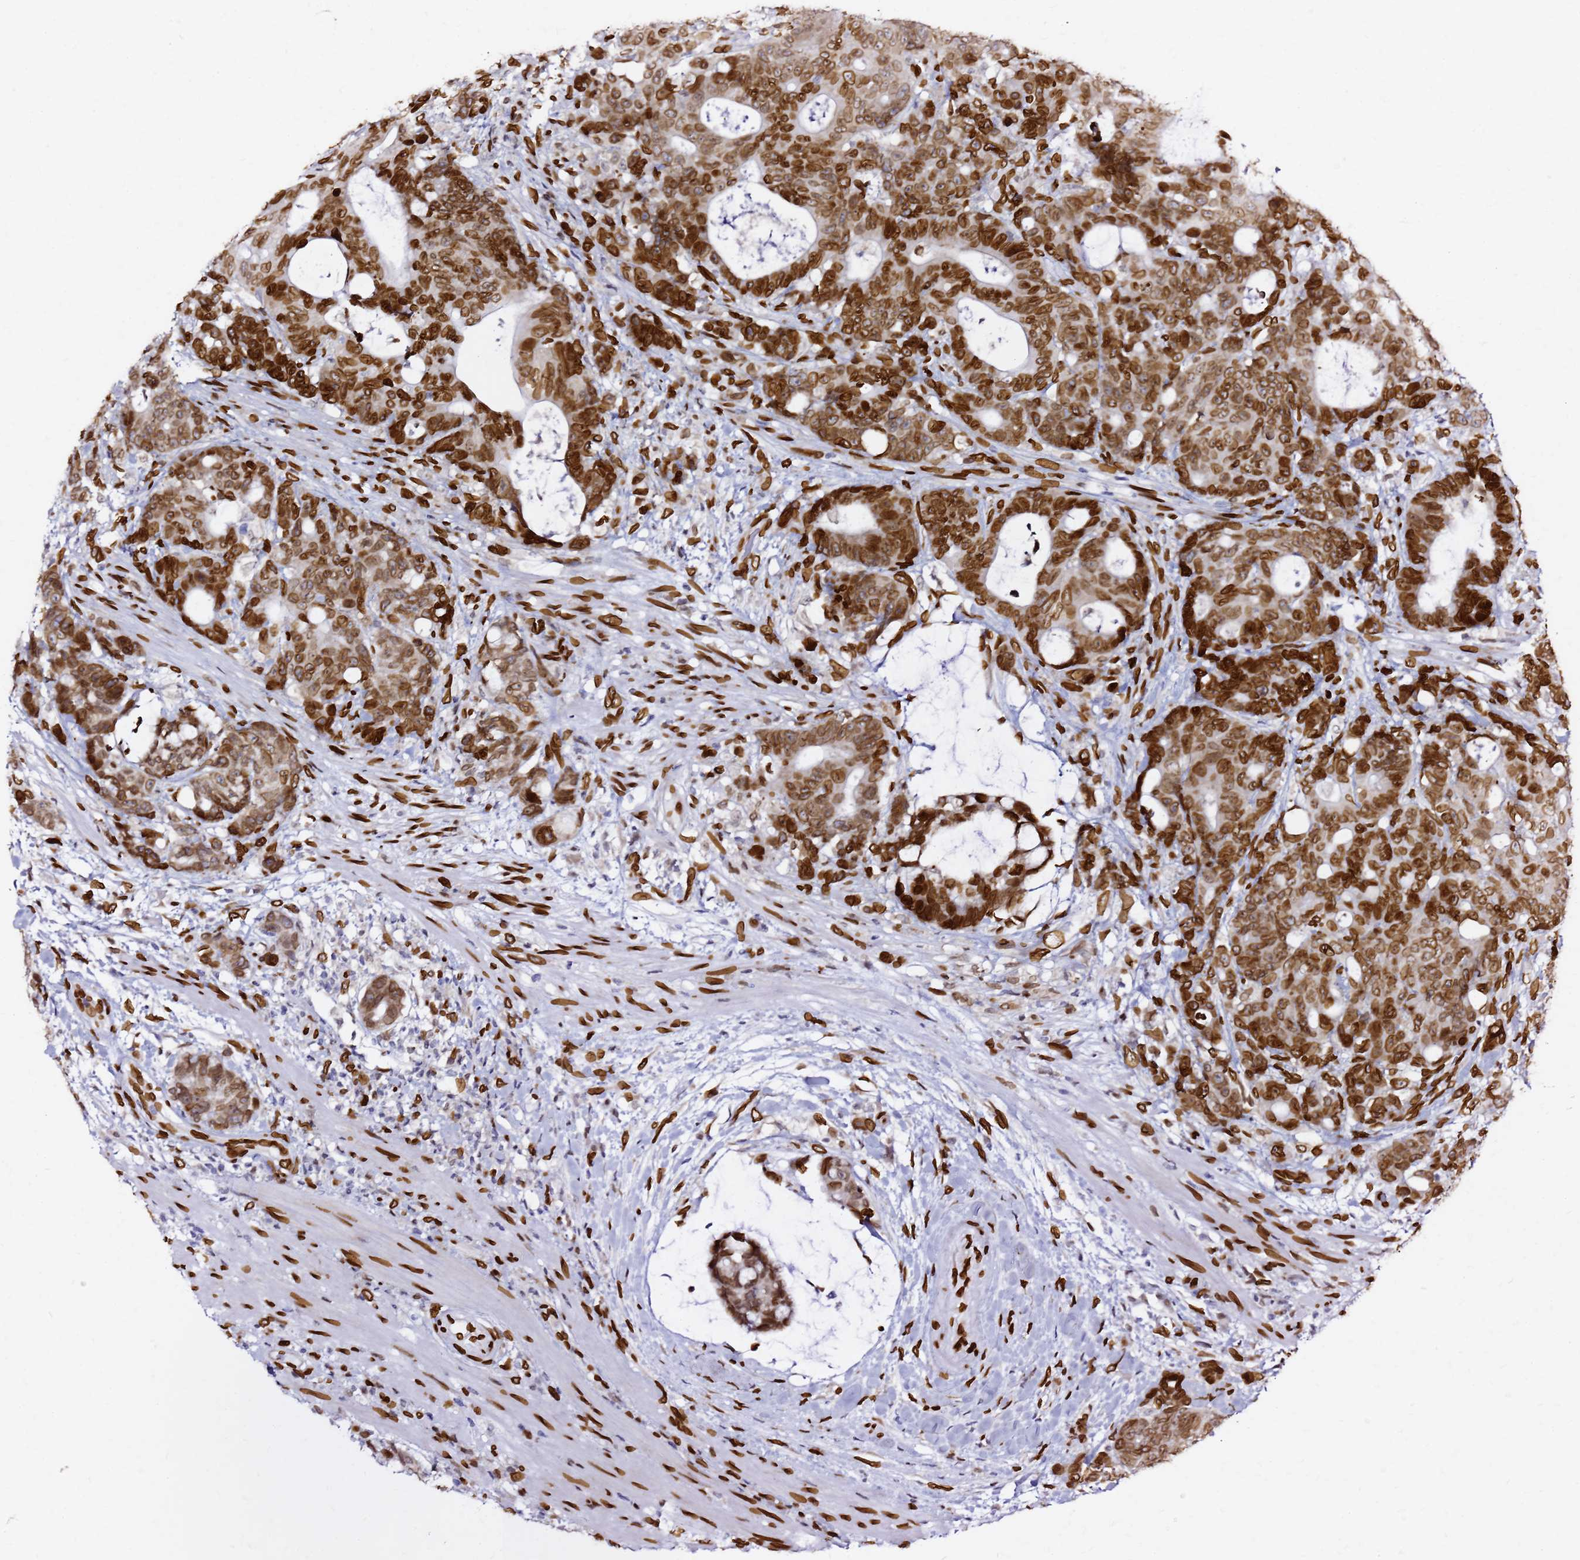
{"staining": {"intensity": "strong", "quantity": ">75%", "location": "cytoplasmic/membranous,nuclear"}, "tissue": "colorectal cancer", "cell_type": "Tumor cells", "image_type": "cancer", "snomed": [{"axis": "morphology", "description": "Adenocarcinoma, NOS"}, {"axis": "topography", "description": "Colon"}], "caption": "This is an image of immunohistochemistry (IHC) staining of colorectal cancer, which shows strong positivity in the cytoplasmic/membranous and nuclear of tumor cells.", "gene": "C6orf141", "patient": {"sex": "female", "age": 82}}